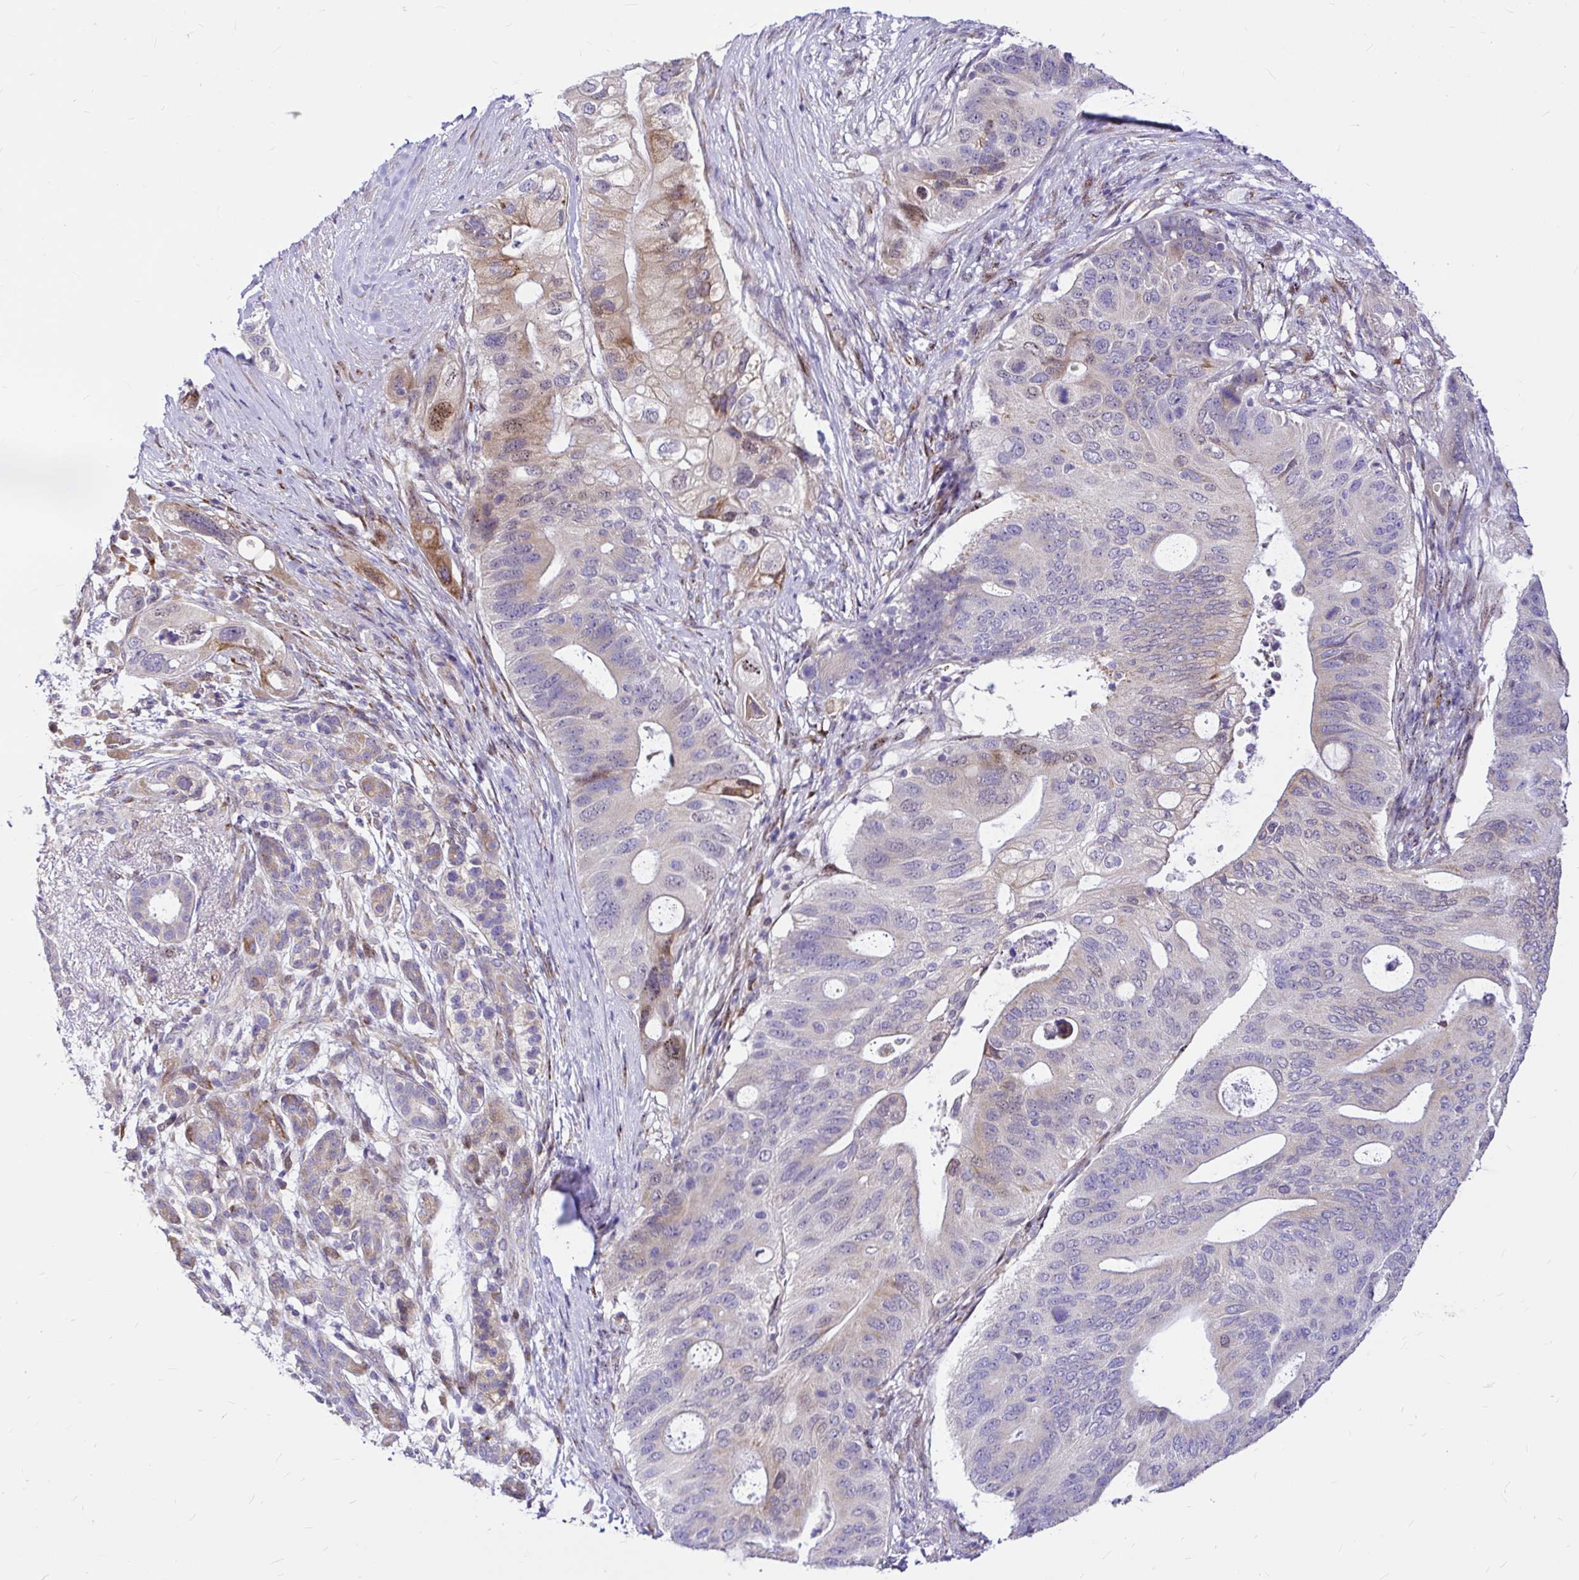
{"staining": {"intensity": "weak", "quantity": "<25%", "location": "cytoplasmic/membranous"}, "tissue": "pancreatic cancer", "cell_type": "Tumor cells", "image_type": "cancer", "snomed": [{"axis": "morphology", "description": "Adenocarcinoma, NOS"}, {"axis": "topography", "description": "Pancreas"}], "caption": "There is no significant positivity in tumor cells of pancreatic cancer. The staining is performed using DAB brown chromogen with nuclei counter-stained in using hematoxylin.", "gene": "GABBR2", "patient": {"sex": "female", "age": 72}}